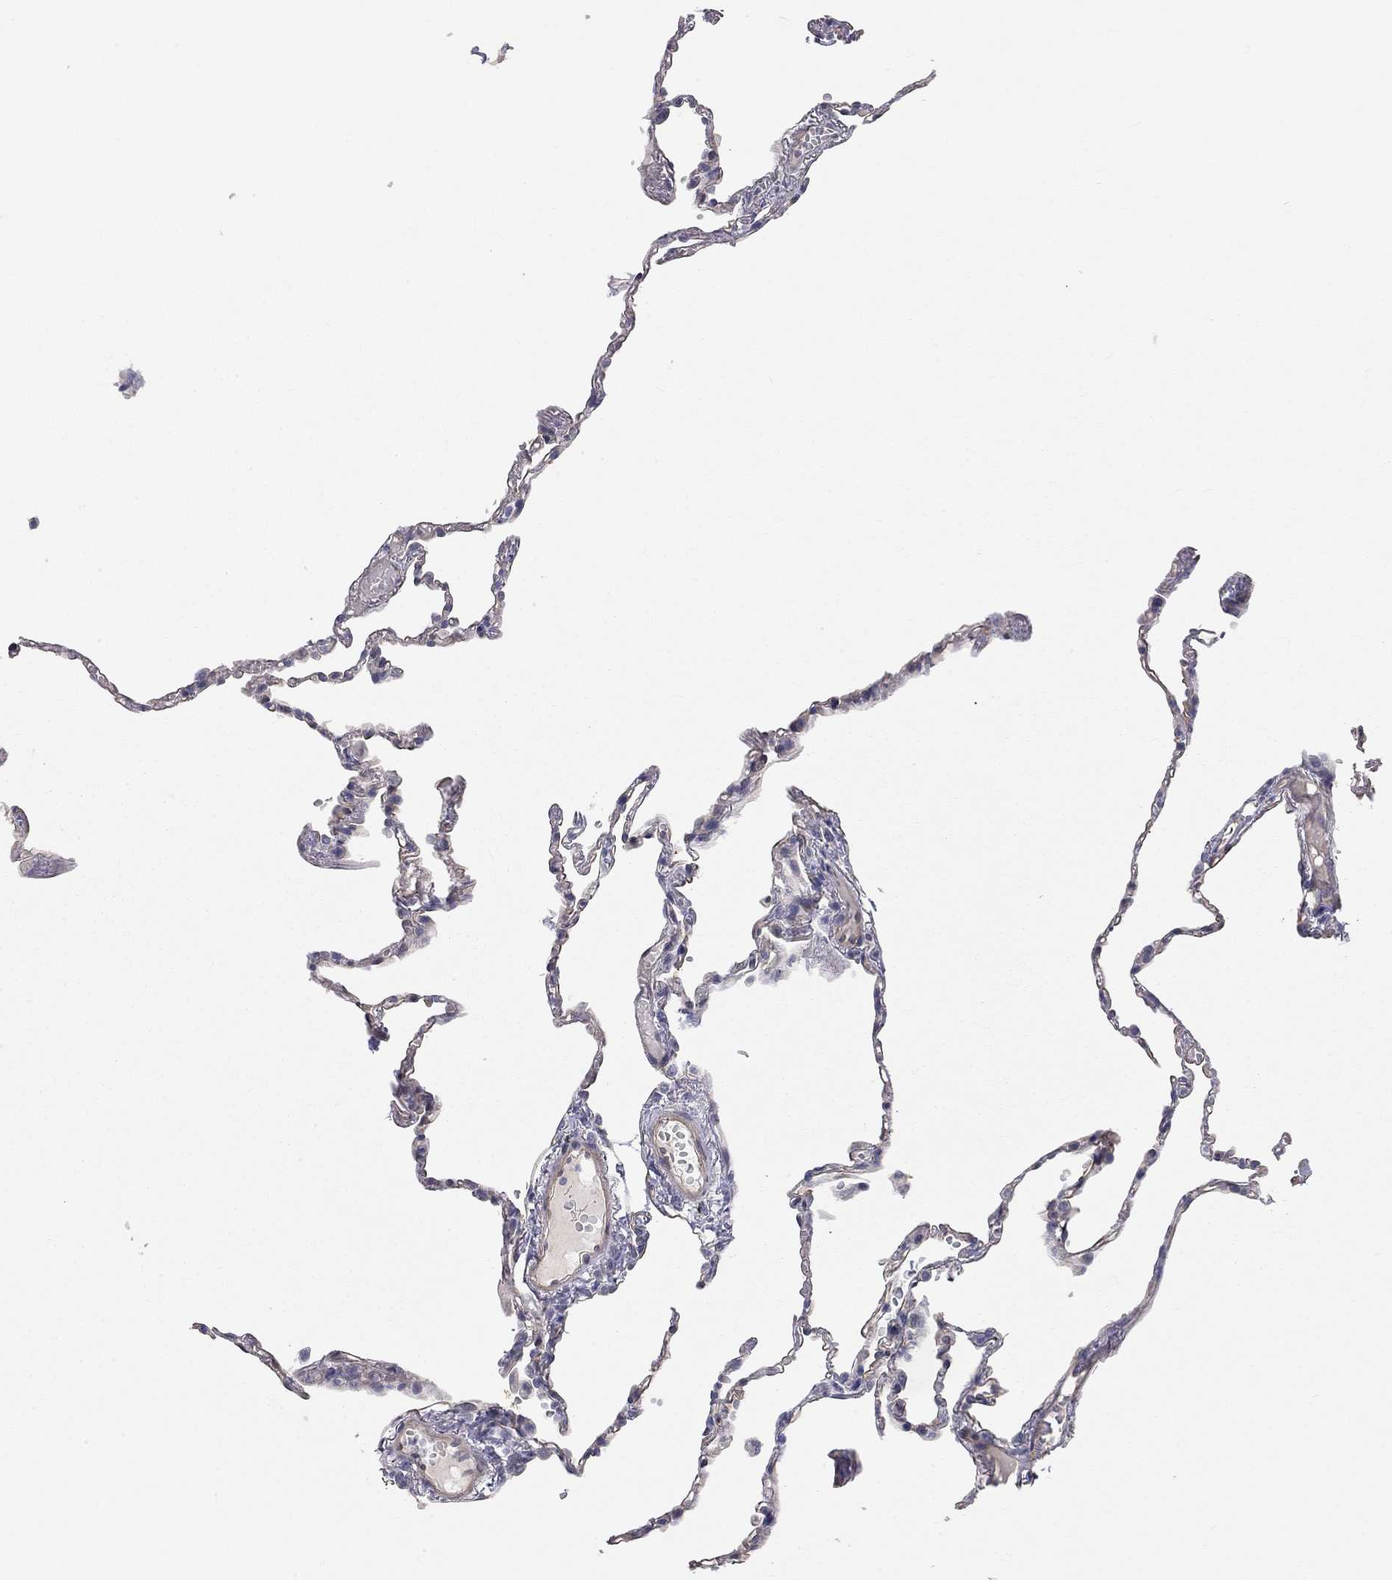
{"staining": {"intensity": "negative", "quantity": "none", "location": "none"}, "tissue": "lung", "cell_type": "Alveolar cells", "image_type": "normal", "snomed": [{"axis": "morphology", "description": "Normal tissue, NOS"}, {"axis": "topography", "description": "Lung"}], "caption": "Immunohistochemistry (IHC) of benign lung displays no positivity in alveolar cells.", "gene": "PAPSS2", "patient": {"sex": "male", "age": 78}}